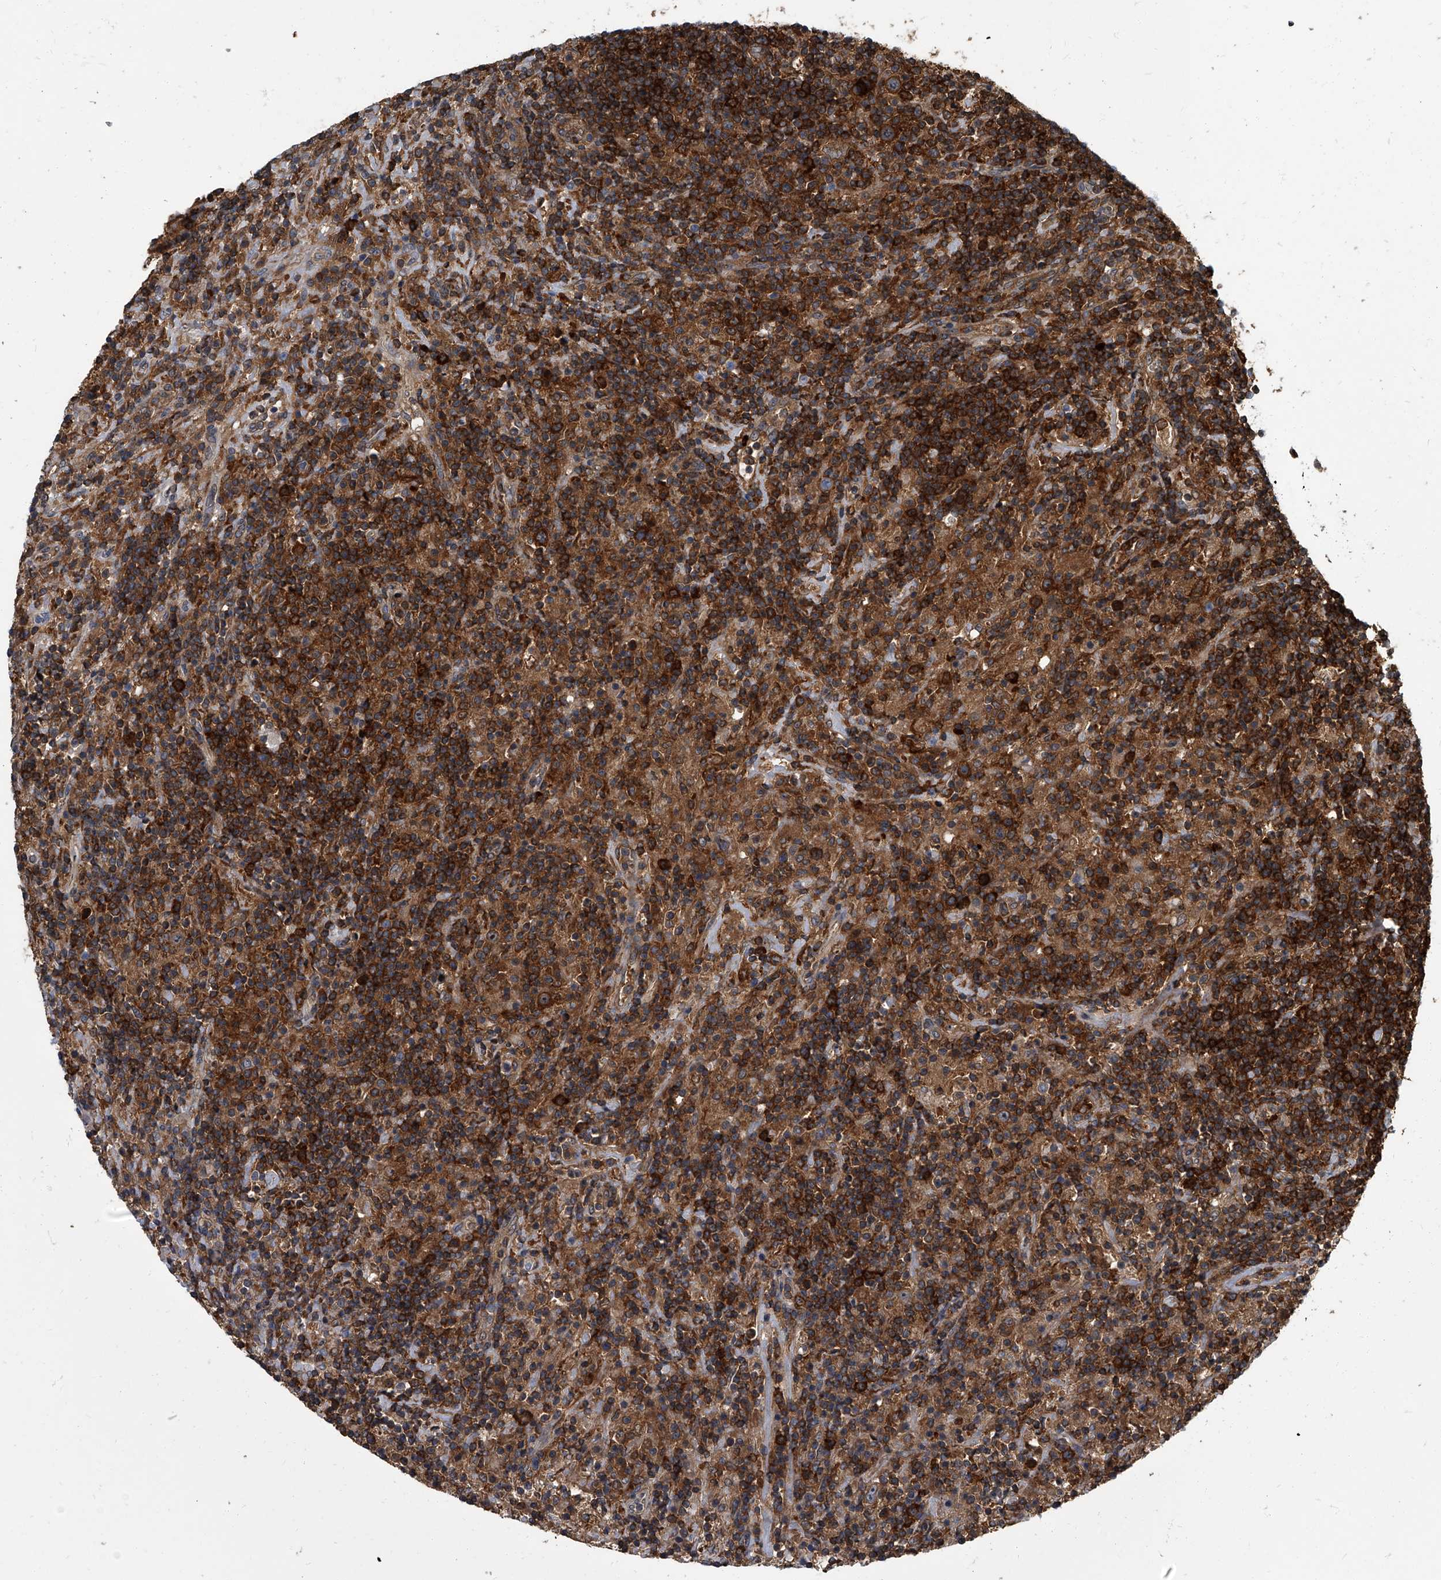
{"staining": {"intensity": "strong", "quantity": ">75%", "location": "cytoplasmic/membranous"}, "tissue": "lymphoma", "cell_type": "Tumor cells", "image_type": "cancer", "snomed": [{"axis": "morphology", "description": "Hodgkin's disease, NOS"}, {"axis": "topography", "description": "Lymph node"}], "caption": "The histopathology image shows immunohistochemical staining of lymphoma. There is strong cytoplasmic/membranous expression is seen in approximately >75% of tumor cells.", "gene": "CDV3", "patient": {"sex": "male", "age": 70}}